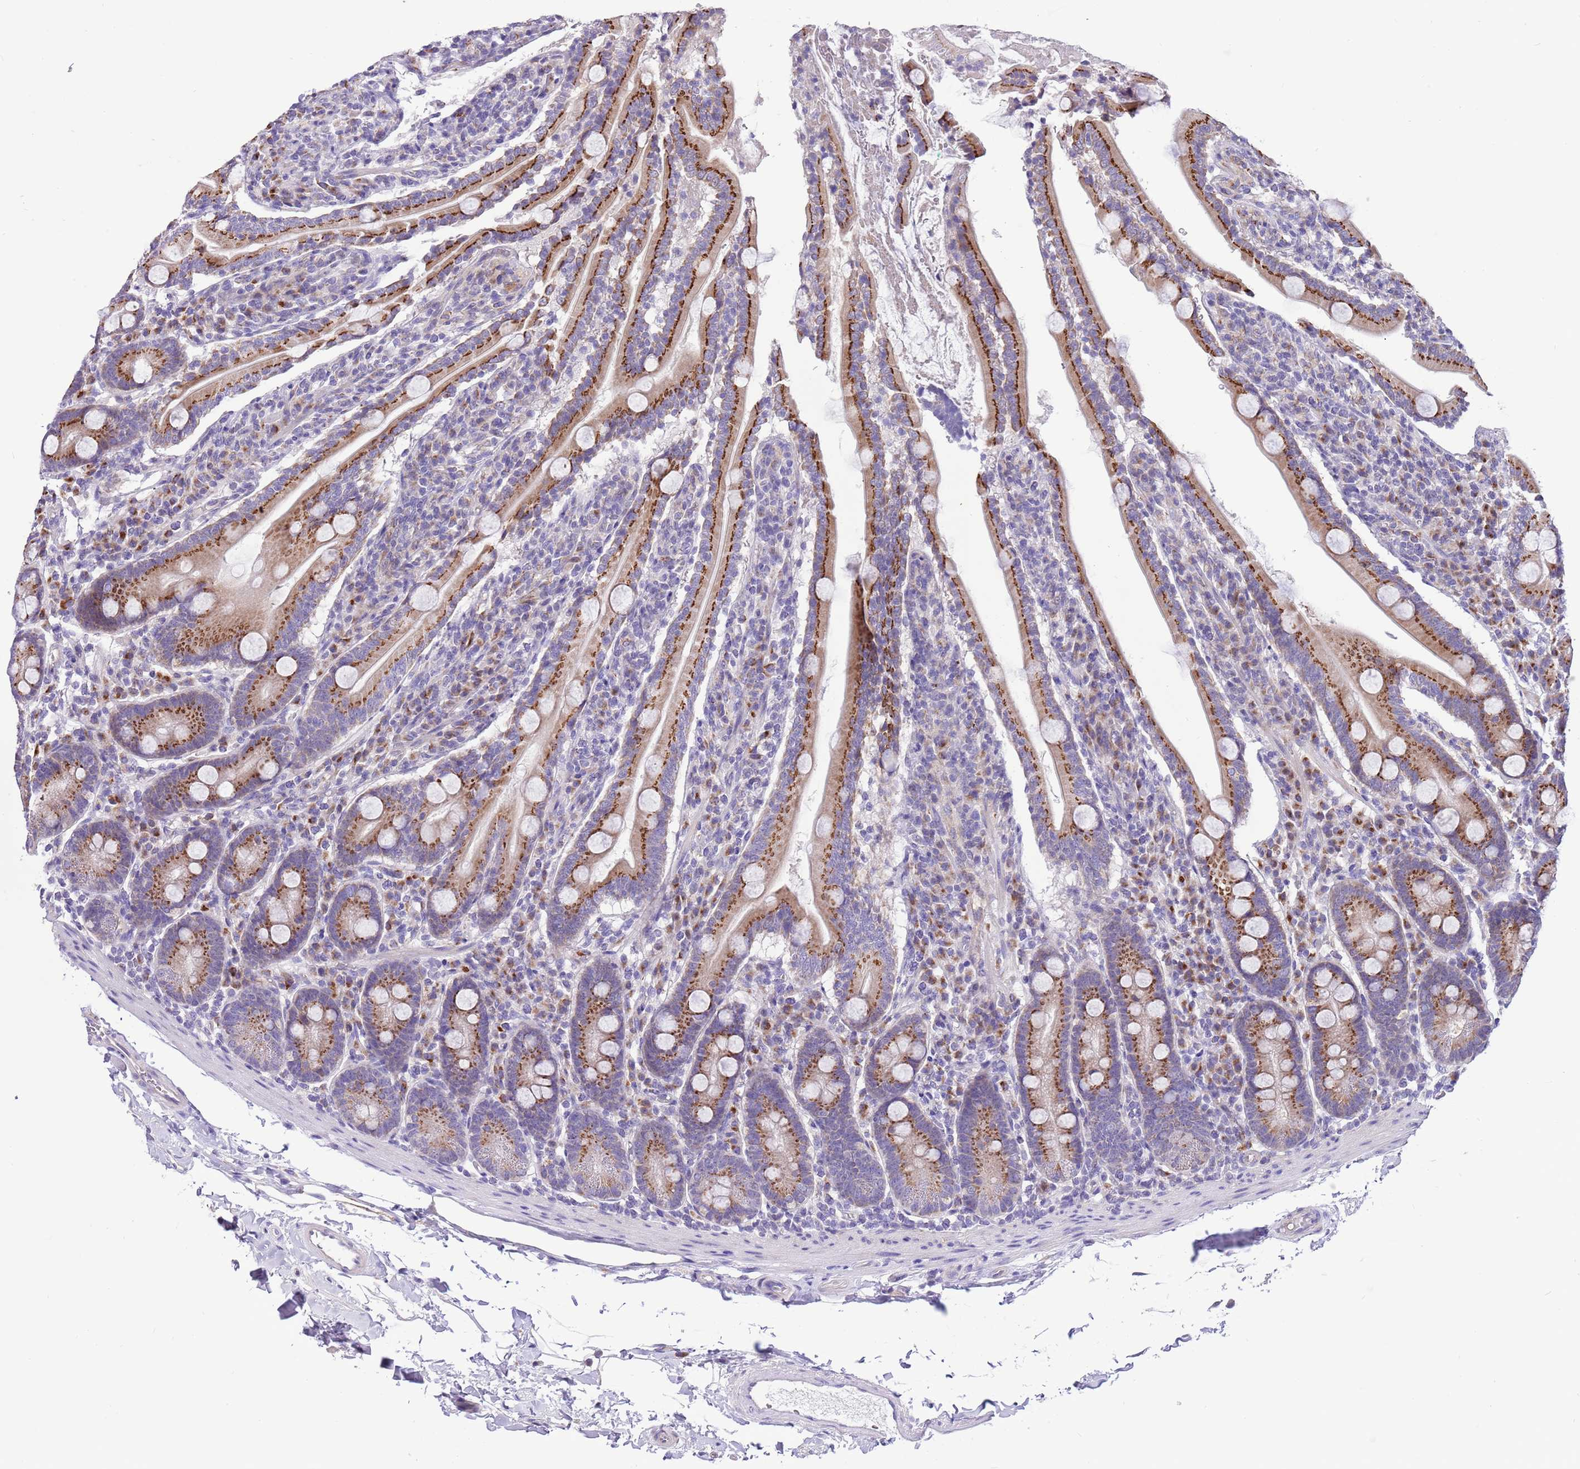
{"staining": {"intensity": "strong", "quantity": "25%-75%", "location": "cytoplasmic/membranous"}, "tissue": "duodenum", "cell_type": "Glandular cells", "image_type": "normal", "snomed": [{"axis": "morphology", "description": "Normal tissue, NOS"}, {"axis": "topography", "description": "Duodenum"}], "caption": "IHC histopathology image of unremarkable duodenum: human duodenum stained using IHC exhibits high levels of strong protein expression localized specifically in the cytoplasmic/membranous of glandular cells, appearing as a cytoplasmic/membranous brown color.", "gene": "COX17", "patient": {"sex": "male", "age": 35}}